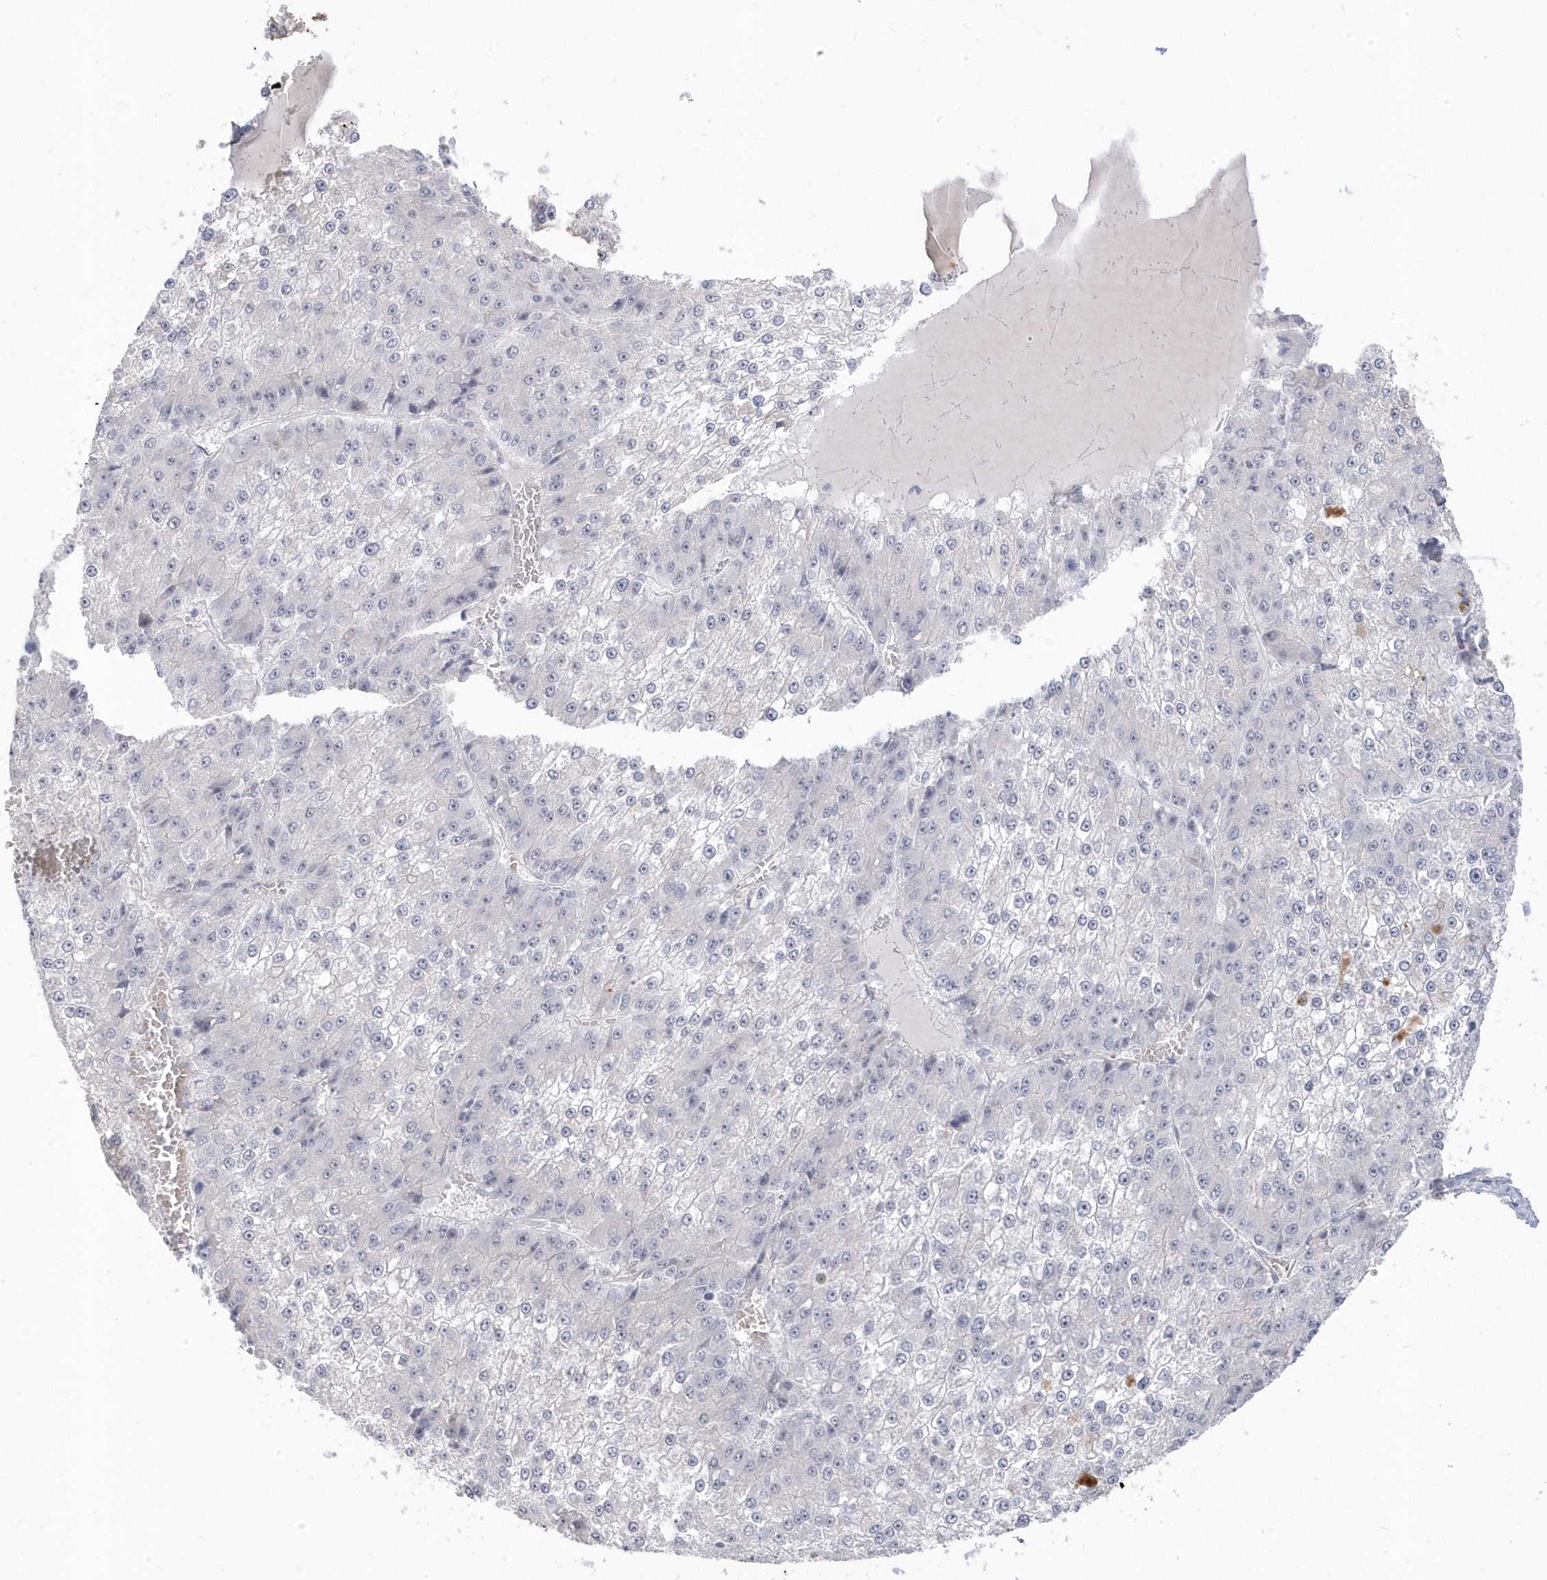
{"staining": {"intensity": "negative", "quantity": "none", "location": "none"}, "tissue": "liver cancer", "cell_type": "Tumor cells", "image_type": "cancer", "snomed": [{"axis": "morphology", "description": "Carcinoma, Hepatocellular, NOS"}, {"axis": "topography", "description": "Liver"}], "caption": "Immunohistochemistry (IHC) image of liver cancer (hepatocellular carcinoma) stained for a protein (brown), which displays no staining in tumor cells.", "gene": "GTPBP6", "patient": {"sex": "female", "age": 73}}